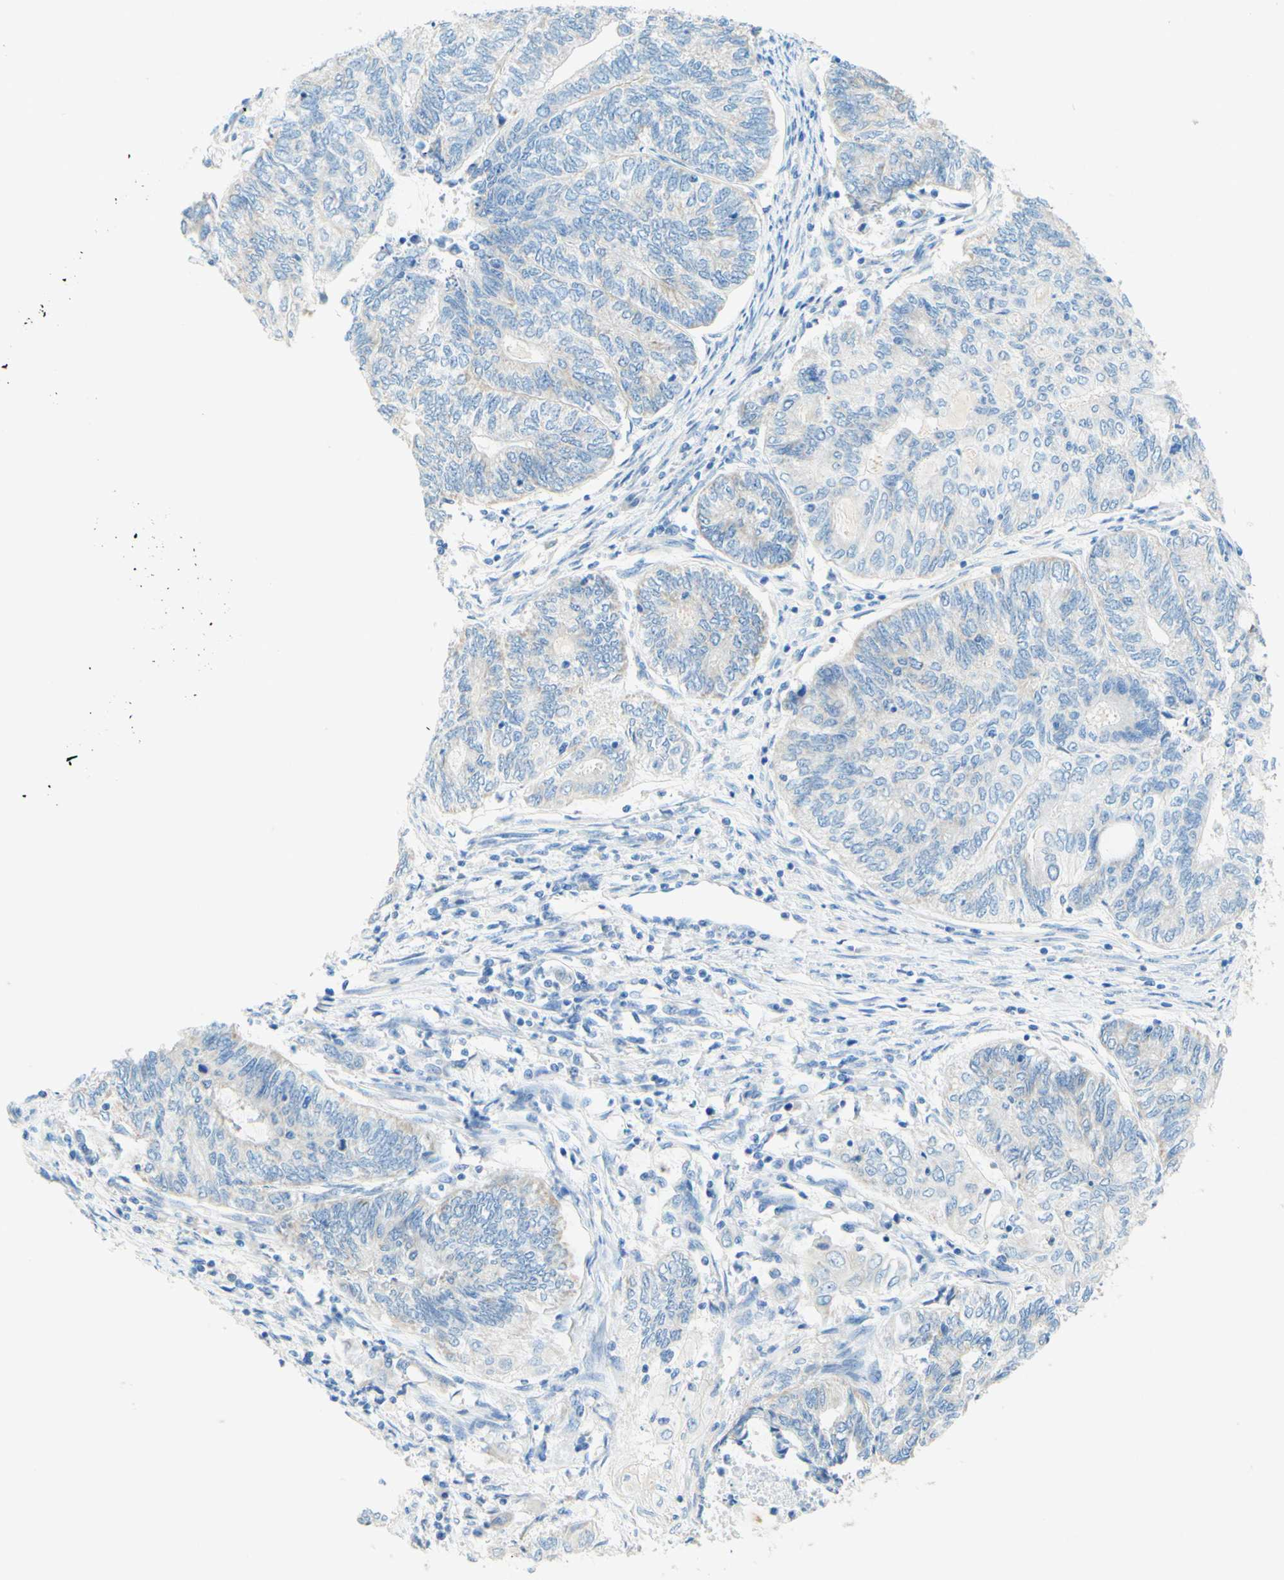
{"staining": {"intensity": "negative", "quantity": "none", "location": "none"}, "tissue": "endometrial cancer", "cell_type": "Tumor cells", "image_type": "cancer", "snomed": [{"axis": "morphology", "description": "Adenocarcinoma, NOS"}, {"axis": "topography", "description": "Uterus"}, {"axis": "topography", "description": "Endometrium"}], "caption": "Endometrial cancer (adenocarcinoma) was stained to show a protein in brown. There is no significant positivity in tumor cells.", "gene": "SLC46A1", "patient": {"sex": "female", "age": 70}}